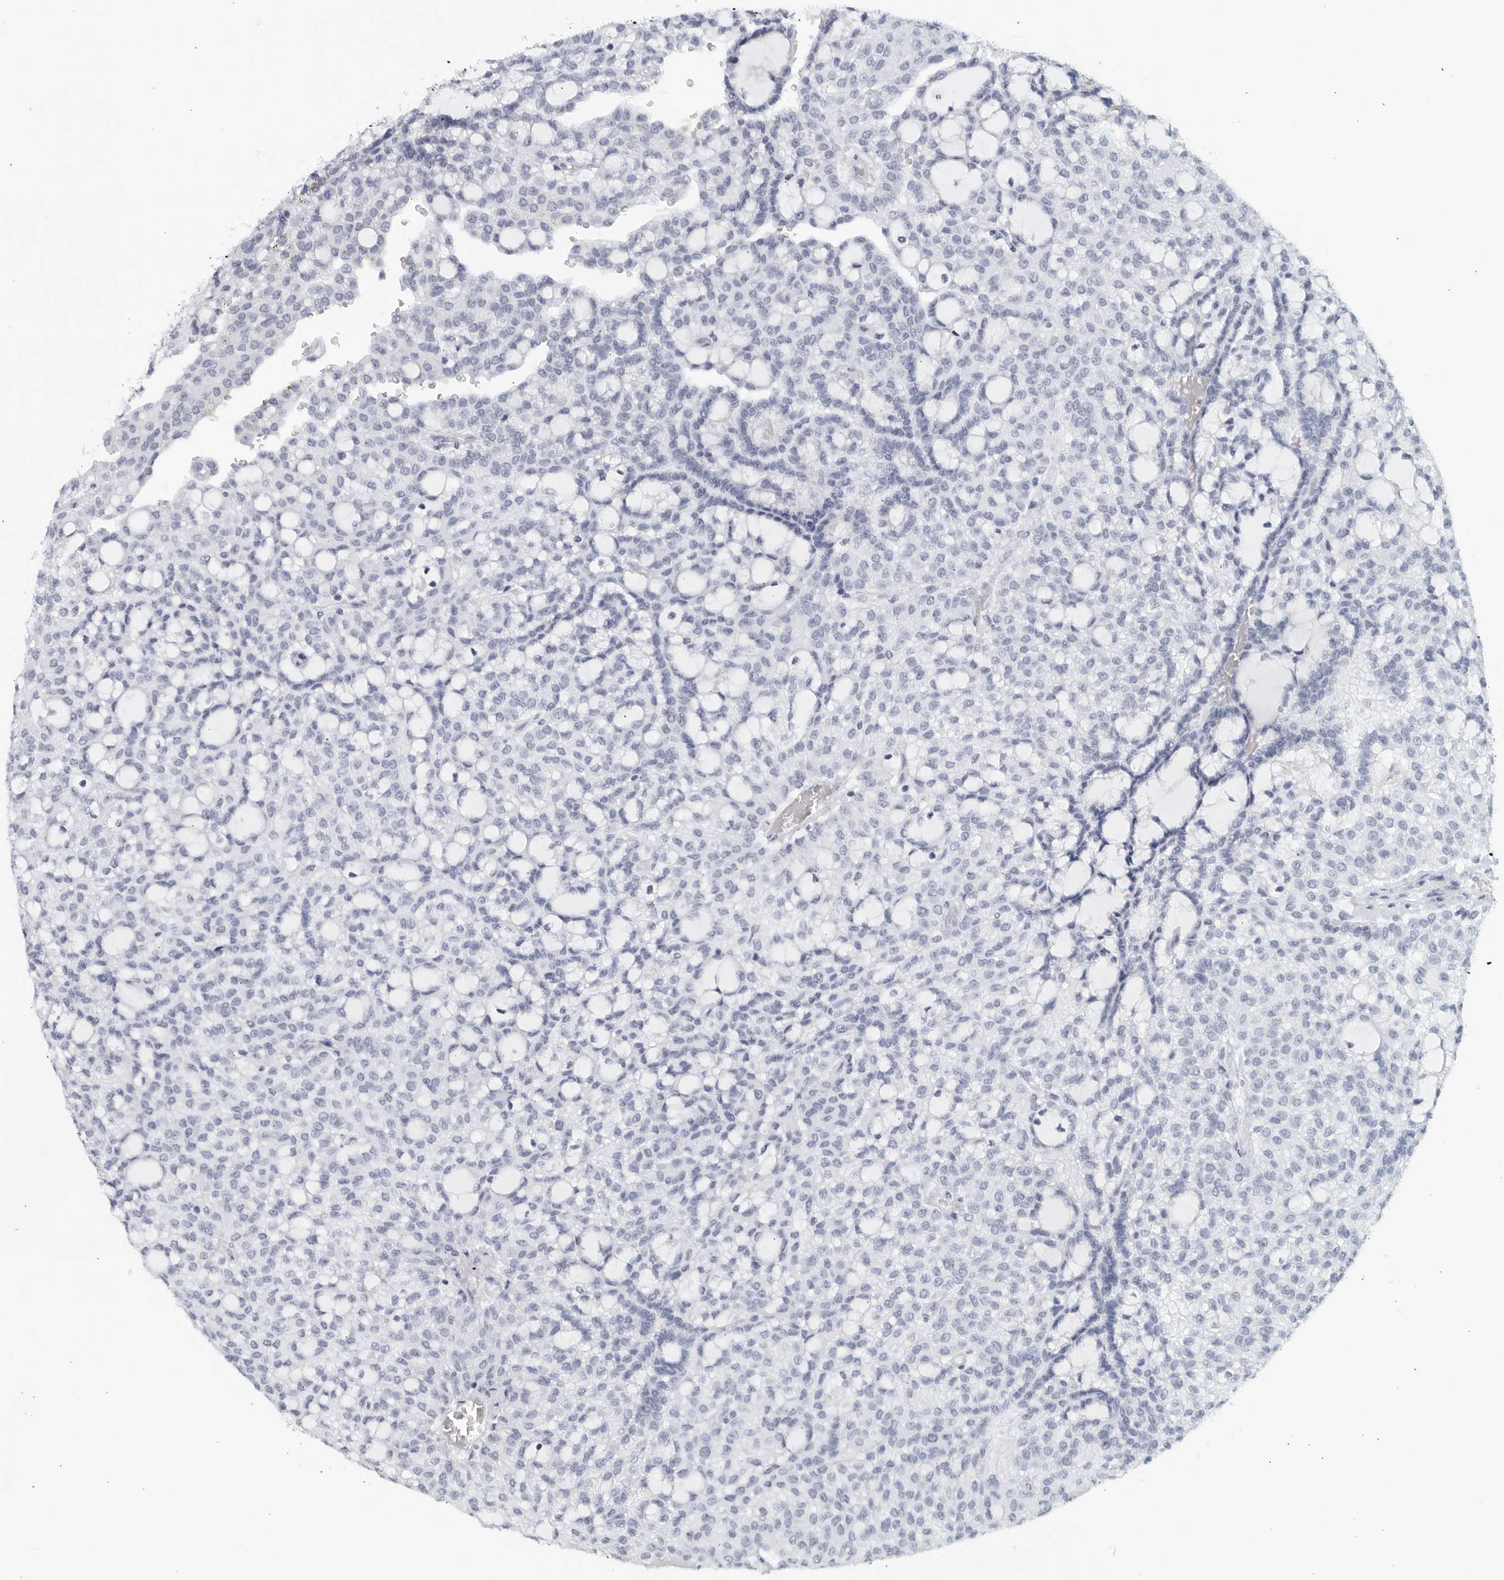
{"staining": {"intensity": "negative", "quantity": "none", "location": "none"}, "tissue": "renal cancer", "cell_type": "Tumor cells", "image_type": "cancer", "snomed": [{"axis": "morphology", "description": "Adenocarcinoma, NOS"}, {"axis": "topography", "description": "Kidney"}], "caption": "Micrograph shows no protein expression in tumor cells of adenocarcinoma (renal) tissue.", "gene": "KLK7", "patient": {"sex": "male", "age": 63}}